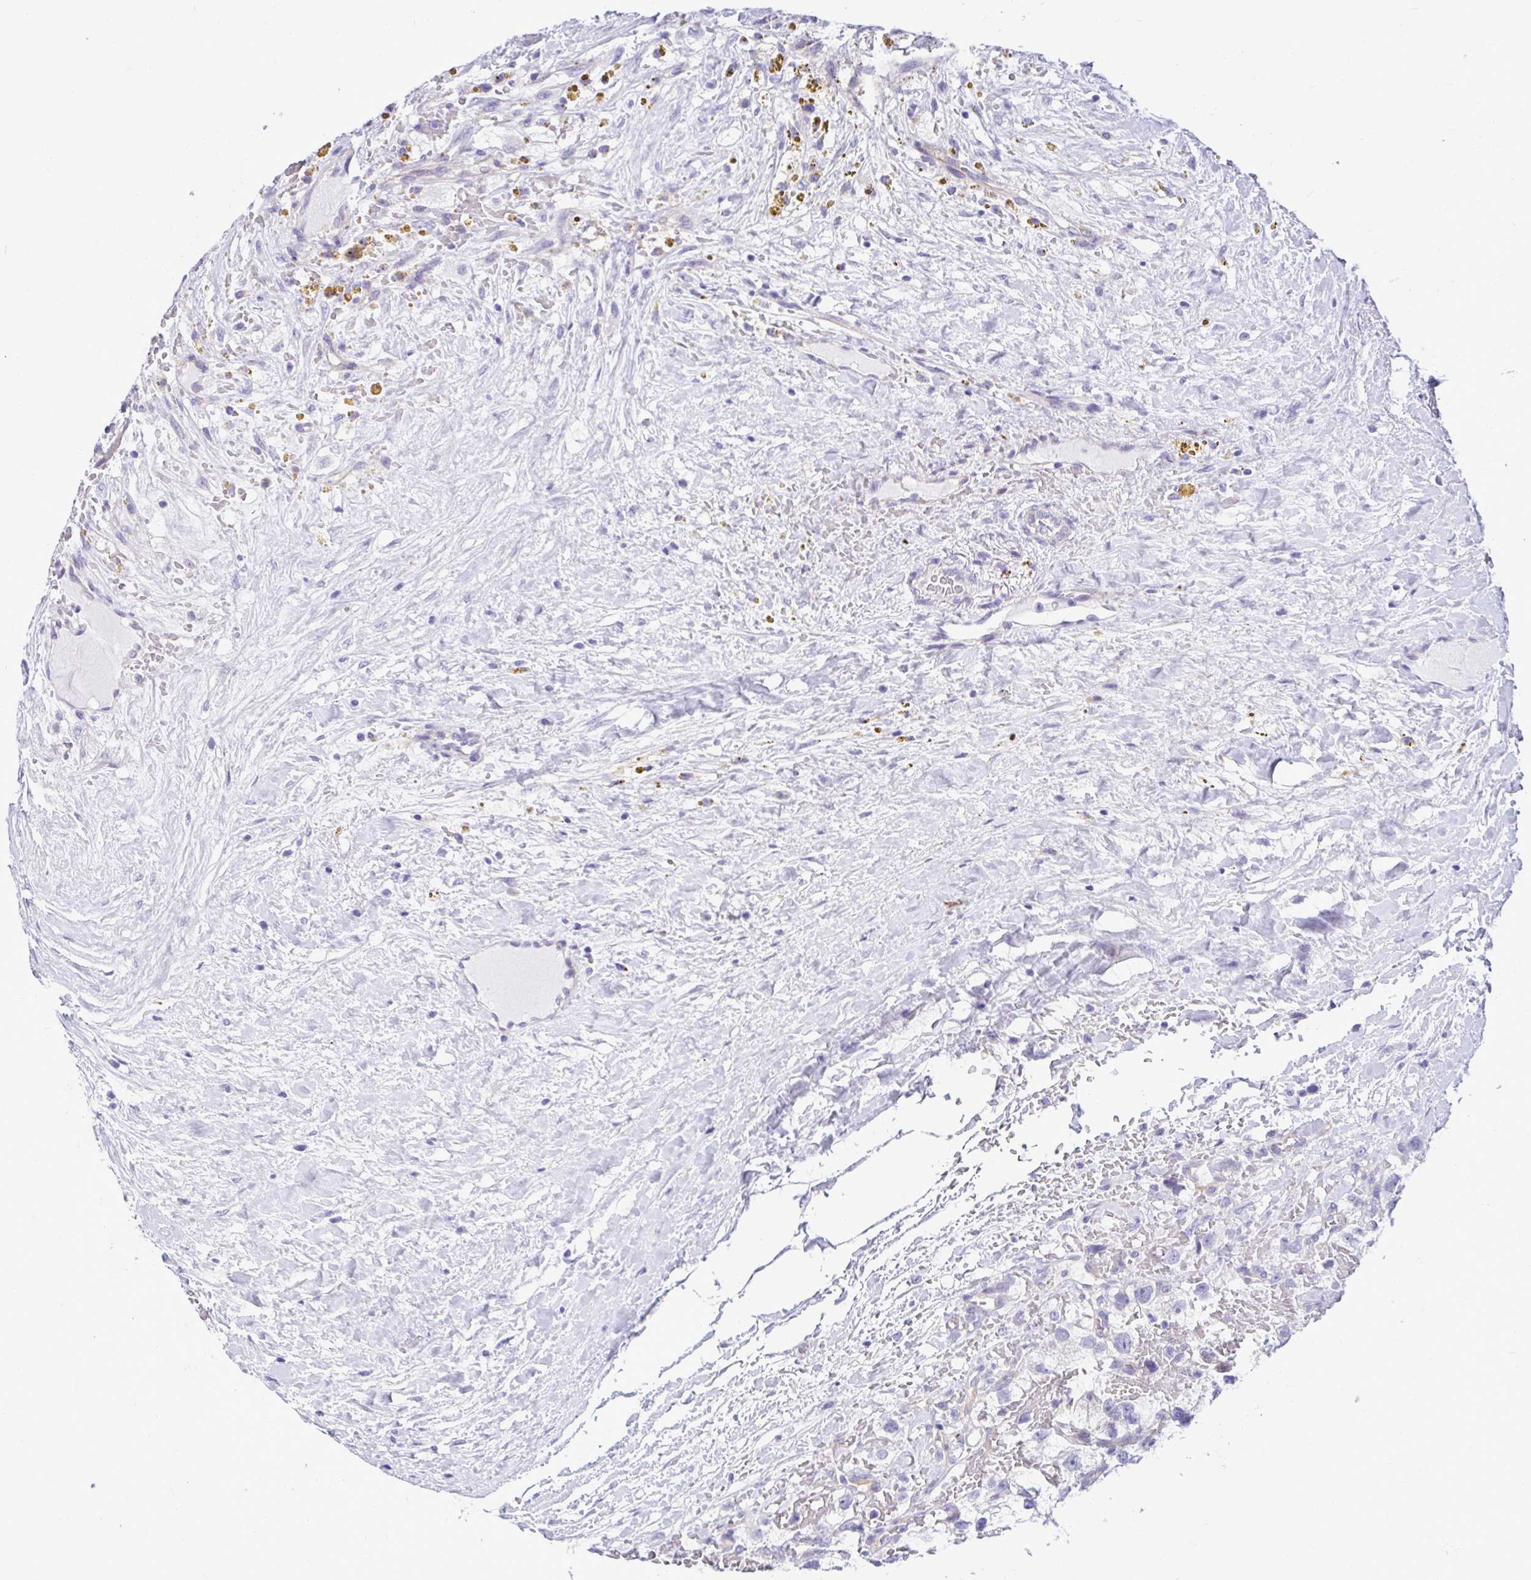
{"staining": {"intensity": "negative", "quantity": "none", "location": "none"}, "tissue": "renal cancer", "cell_type": "Tumor cells", "image_type": "cancer", "snomed": [{"axis": "morphology", "description": "Adenocarcinoma, NOS"}, {"axis": "topography", "description": "Kidney"}], "caption": "Protein analysis of adenocarcinoma (renal) demonstrates no significant staining in tumor cells.", "gene": "ABCG2", "patient": {"sex": "male", "age": 59}}